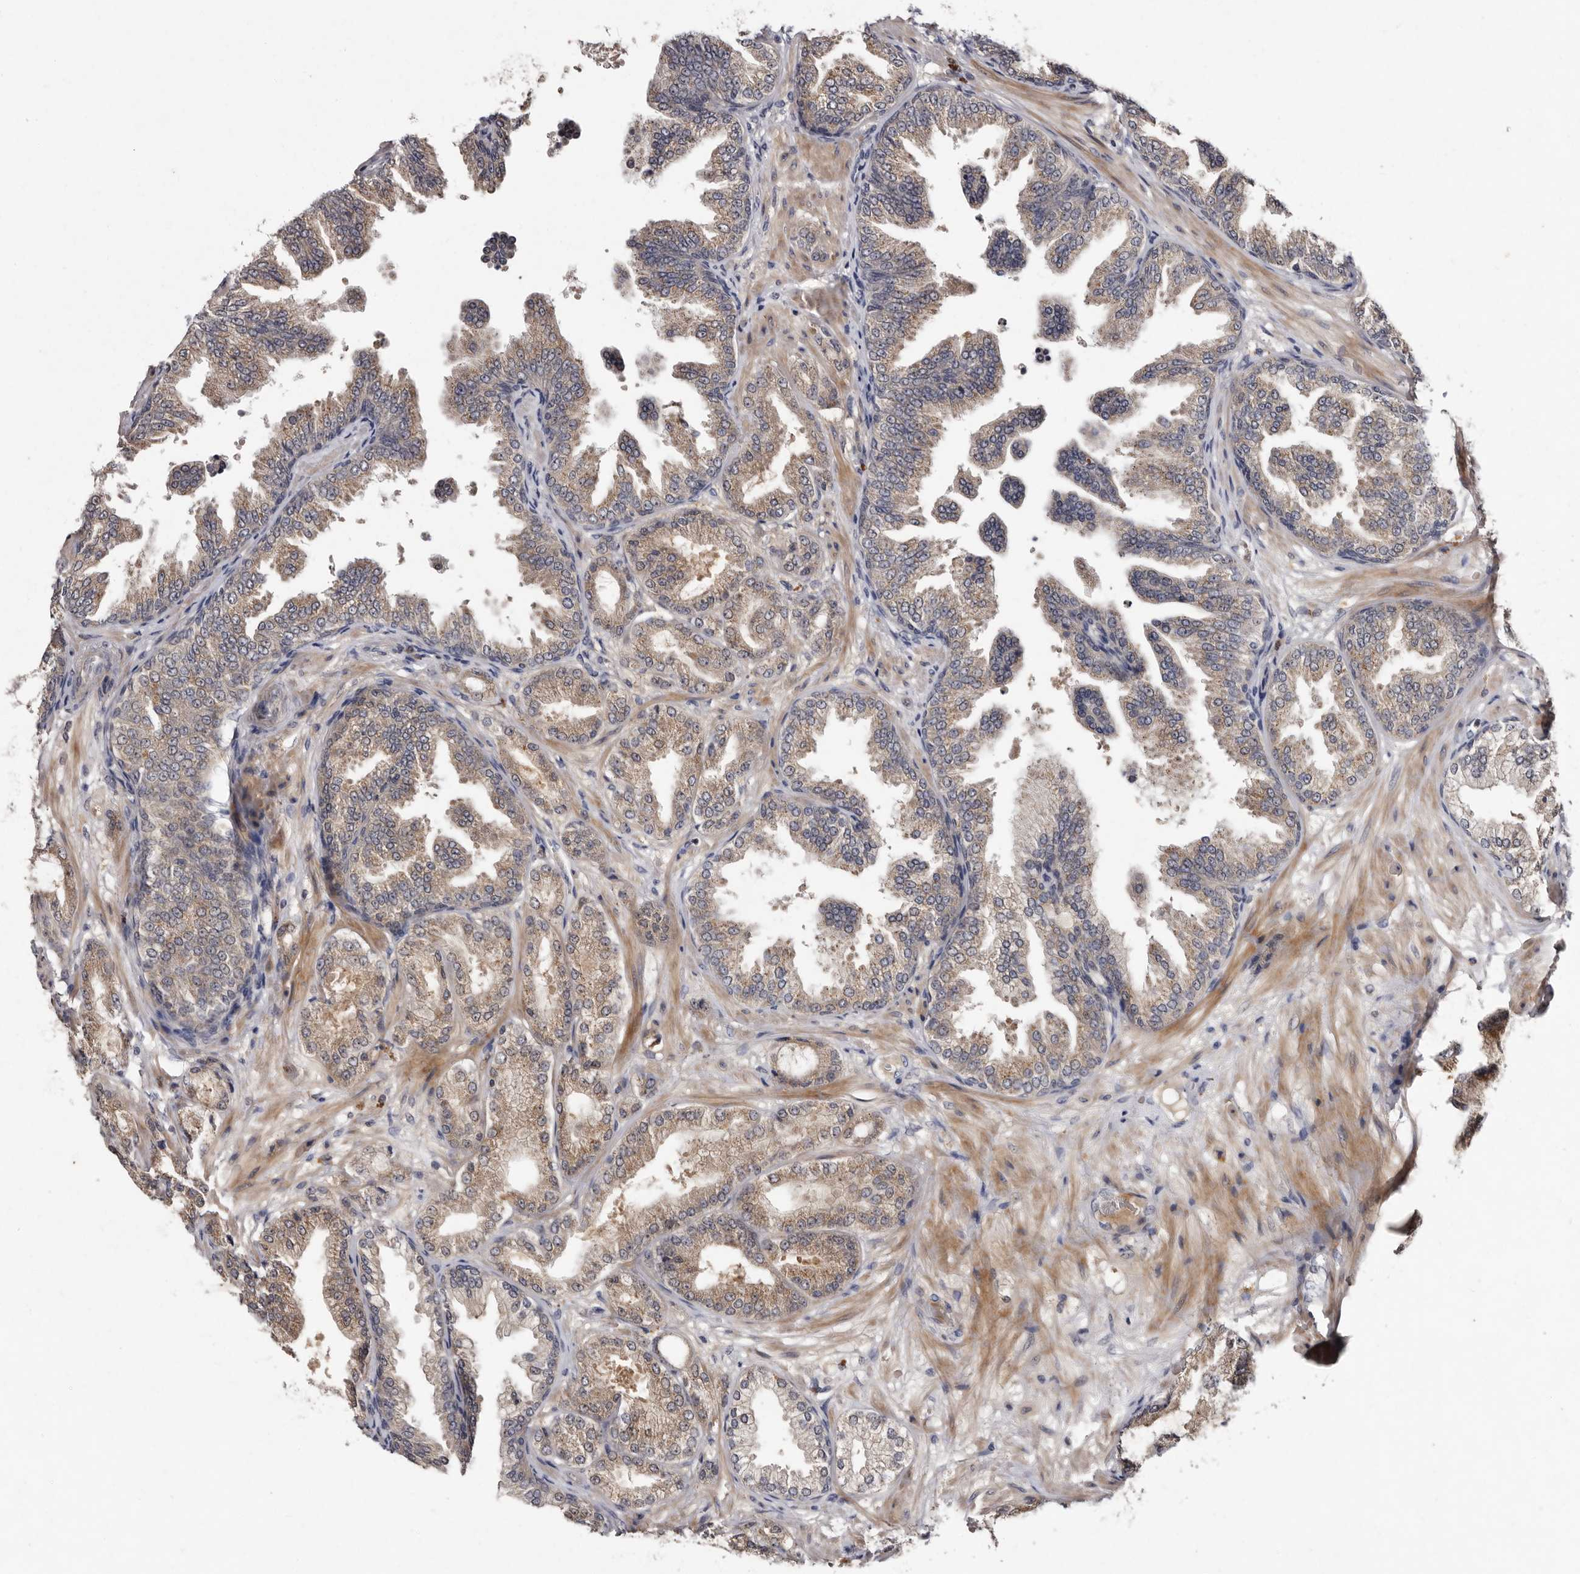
{"staining": {"intensity": "weak", "quantity": ">75%", "location": "cytoplasmic/membranous"}, "tissue": "prostate cancer", "cell_type": "Tumor cells", "image_type": "cancer", "snomed": [{"axis": "morphology", "description": "Adenocarcinoma, Low grade"}, {"axis": "topography", "description": "Prostate"}], "caption": "Immunohistochemistry staining of prostate cancer, which demonstrates low levels of weak cytoplasmic/membranous expression in approximately >75% of tumor cells indicating weak cytoplasmic/membranous protein staining. The staining was performed using DAB (3,3'-diaminobenzidine) (brown) for protein detection and nuclei were counterstained in hematoxylin (blue).", "gene": "DNPH1", "patient": {"sex": "male", "age": 63}}